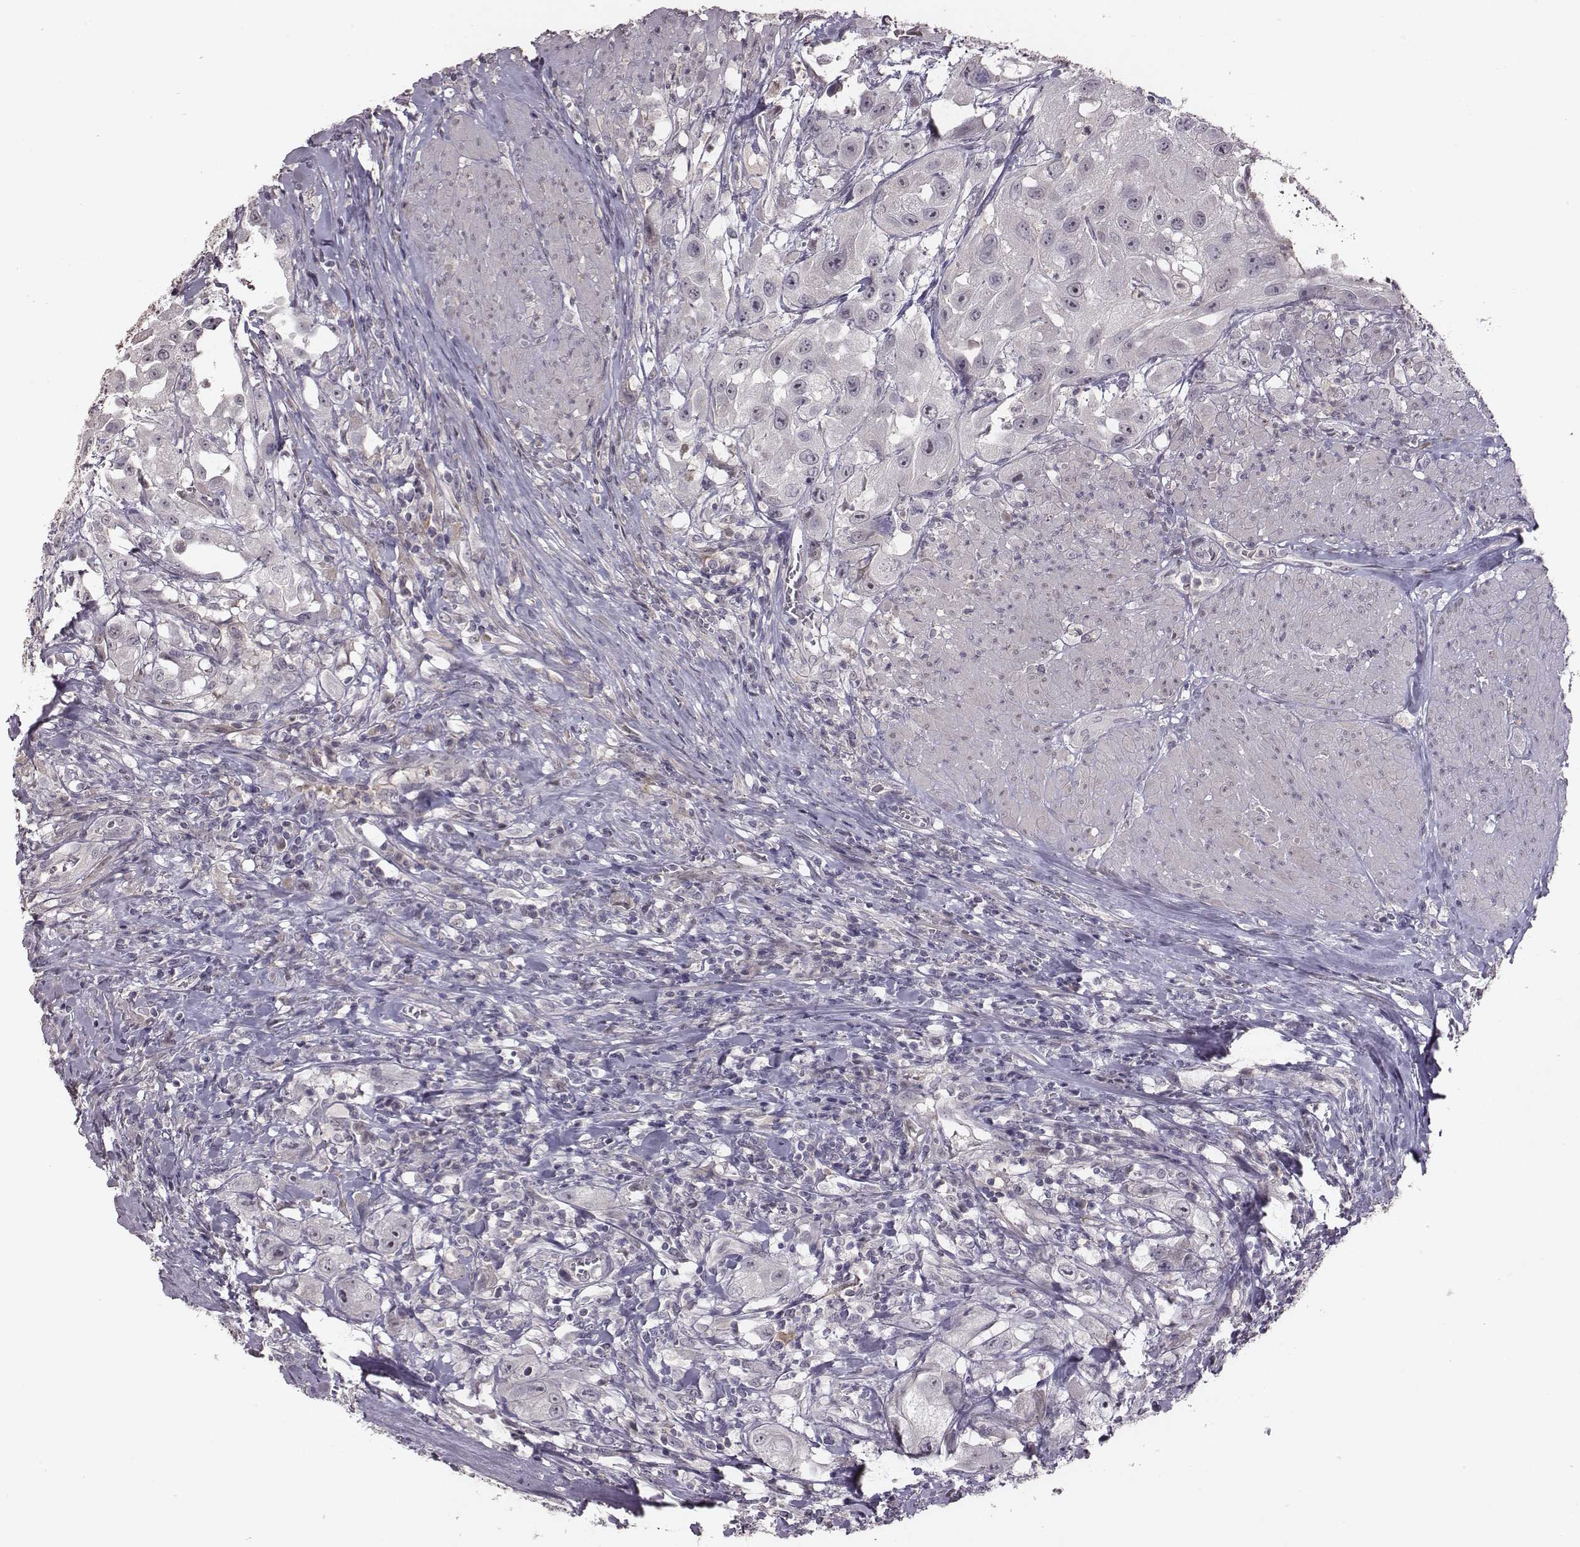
{"staining": {"intensity": "negative", "quantity": "none", "location": "none"}, "tissue": "urothelial cancer", "cell_type": "Tumor cells", "image_type": "cancer", "snomed": [{"axis": "morphology", "description": "Urothelial carcinoma, High grade"}, {"axis": "topography", "description": "Urinary bladder"}], "caption": "Histopathology image shows no protein expression in tumor cells of urothelial carcinoma (high-grade) tissue.", "gene": "SLC22A6", "patient": {"sex": "male", "age": 79}}